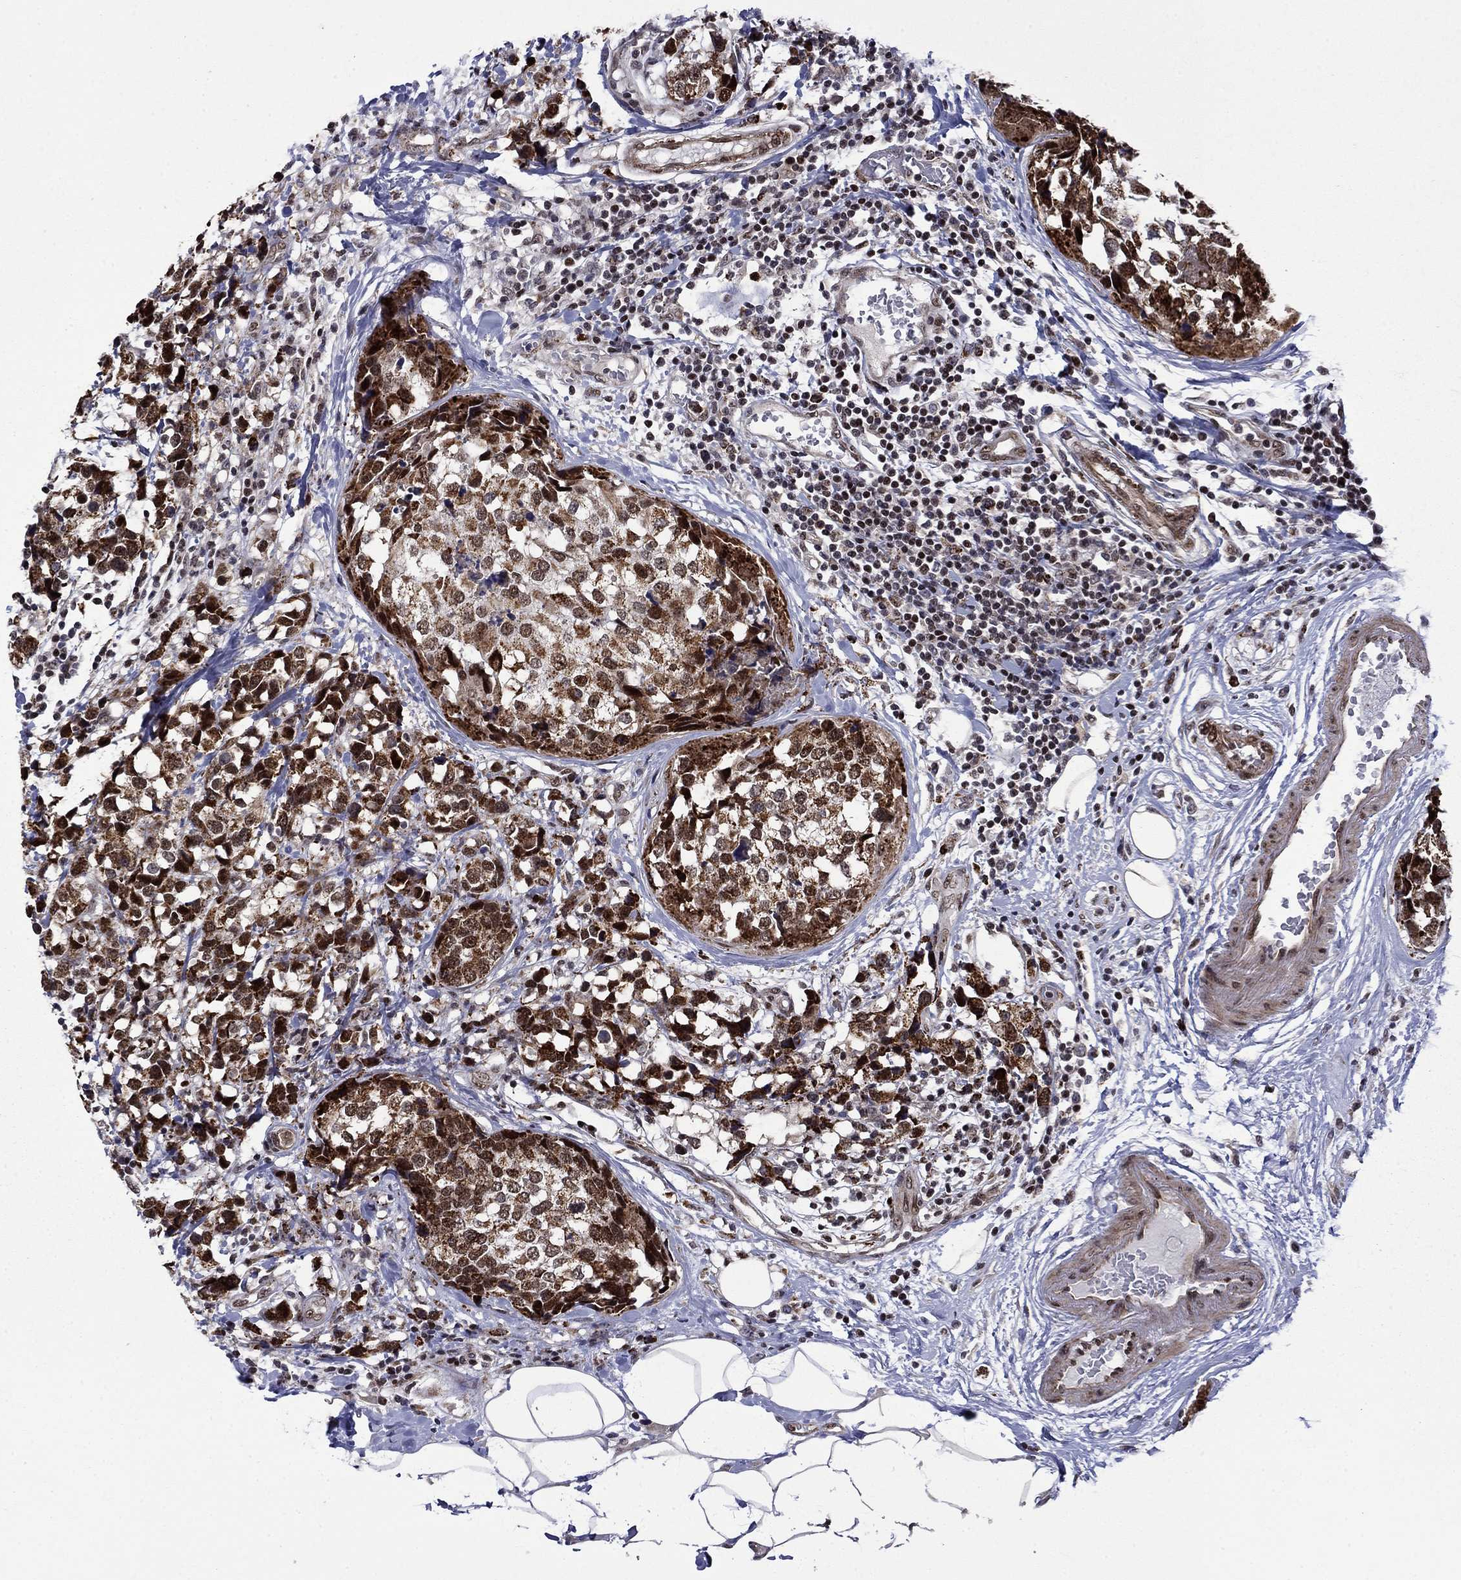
{"staining": {"intensity": "strong", "quantity": "25%-75%", "location": "cytoplasmic/membranous,nuclear"}, "tissue": "breast cancer", "cell_type": "Tumor cells", "image_type": "cancer", "snomed": [{"axis": "morphology", "description": "Lobular carcinoma"}, {"axis": "topography", "description": "Breast"}], "caption": "Lobular carcinoma (breast) tissue demonstrates strong cytoplasmic/membranous and nuclear expression in approximately 25%-75% of tumor cells", "gene": "SURF2", "patient": {"sex": "female", "age": 59}}